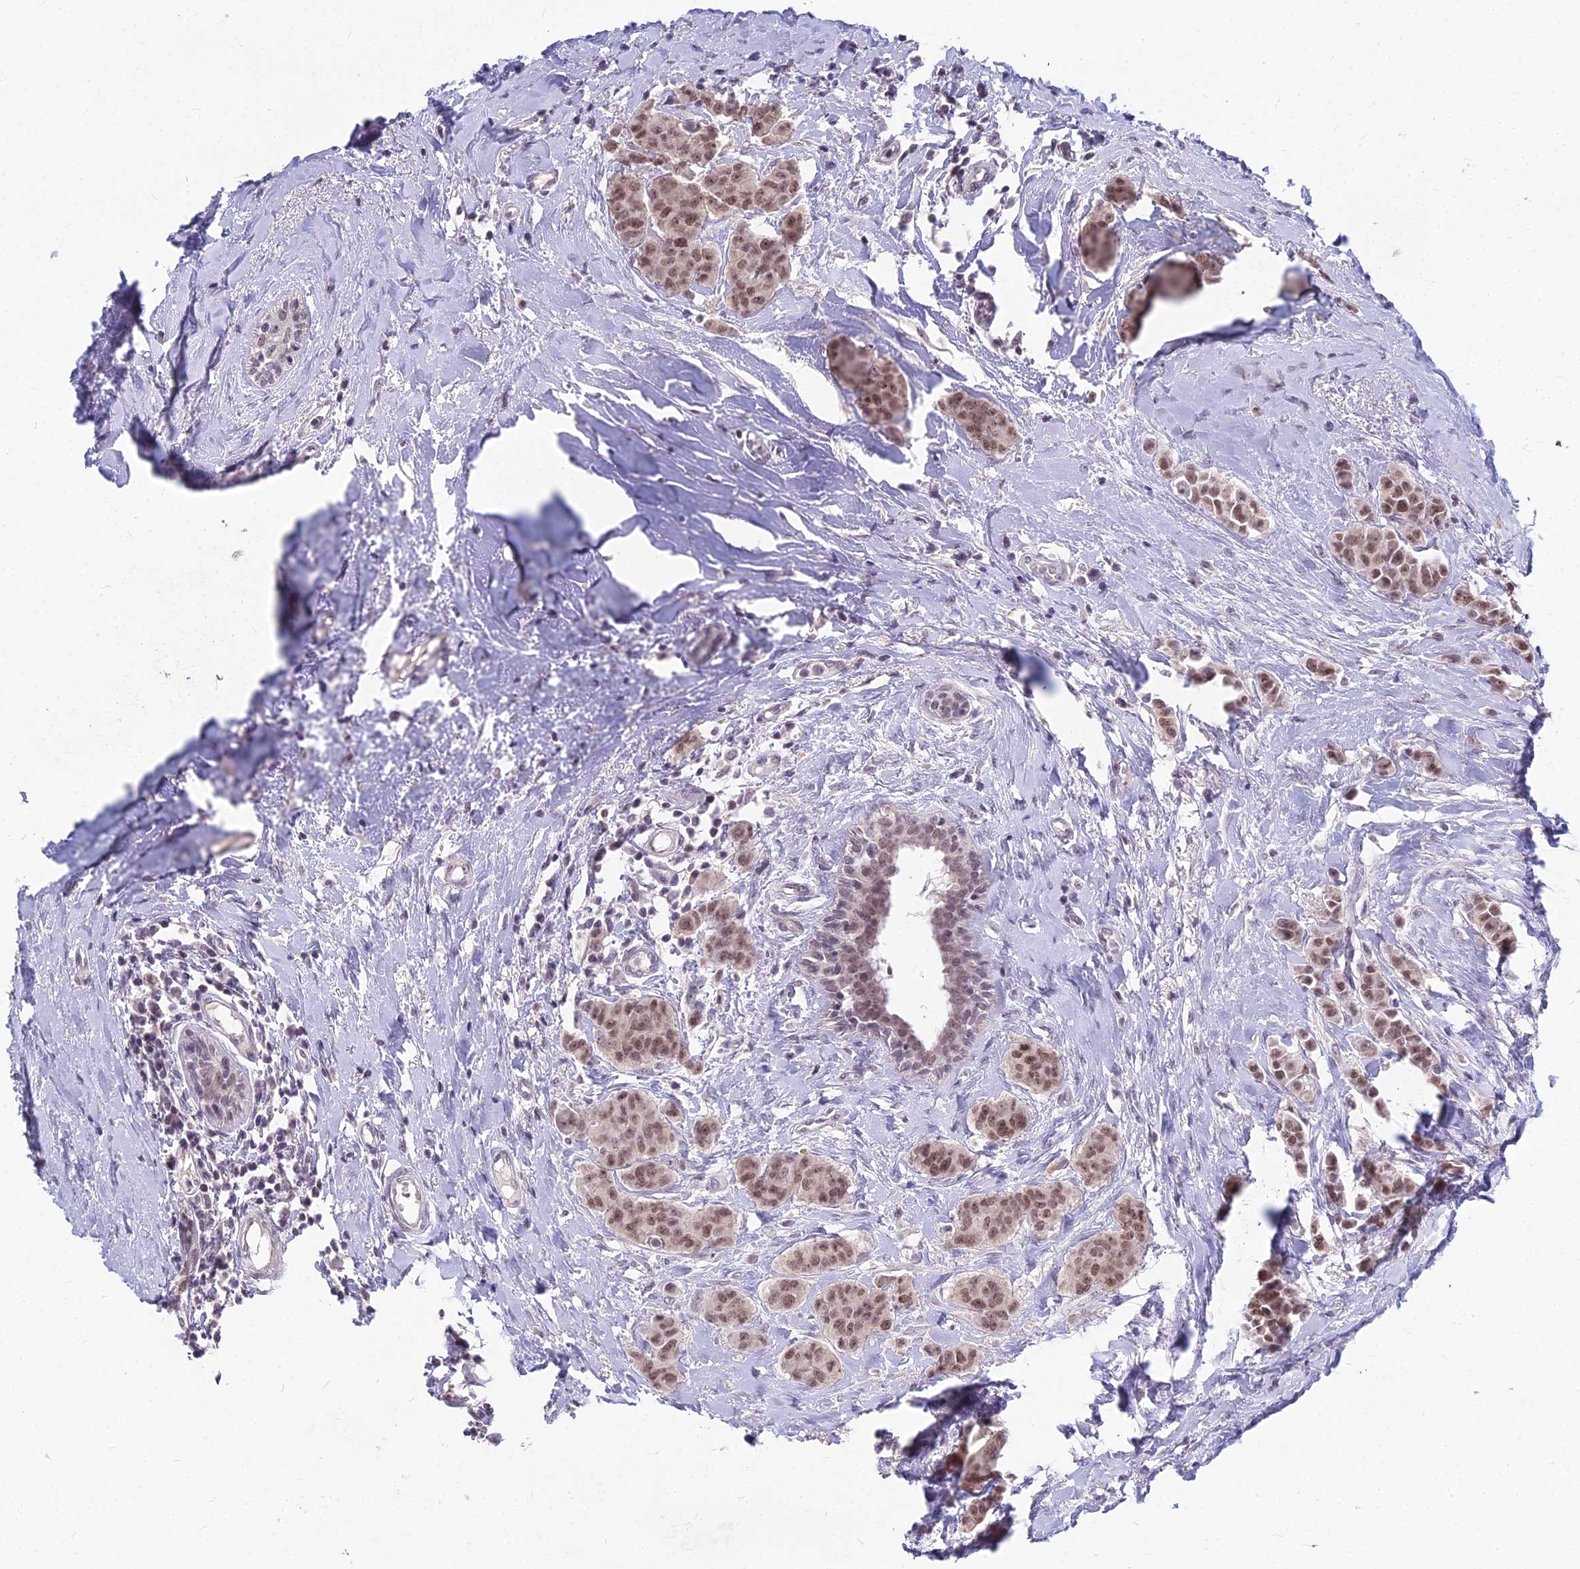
{"staining": {"intensity": "moderate", "quantity": ">75%", "location": "nuclear"}, "tissue": "breast cancer", "cell_type": "Tumor cells", "image_type": "cancer", "snomed": [{"axis": "morphology", "description": "Duct carcinoma"}, {"axis": "topography", "description": "Breast"}], "caption": "Breast cancer tissue exhibits moderate nuclear expression in approximately >75% of tumor cells, visualized by immunohistochemistry.", "gene": "KAT7", "patient": {"sex": "female", "age": 40}}